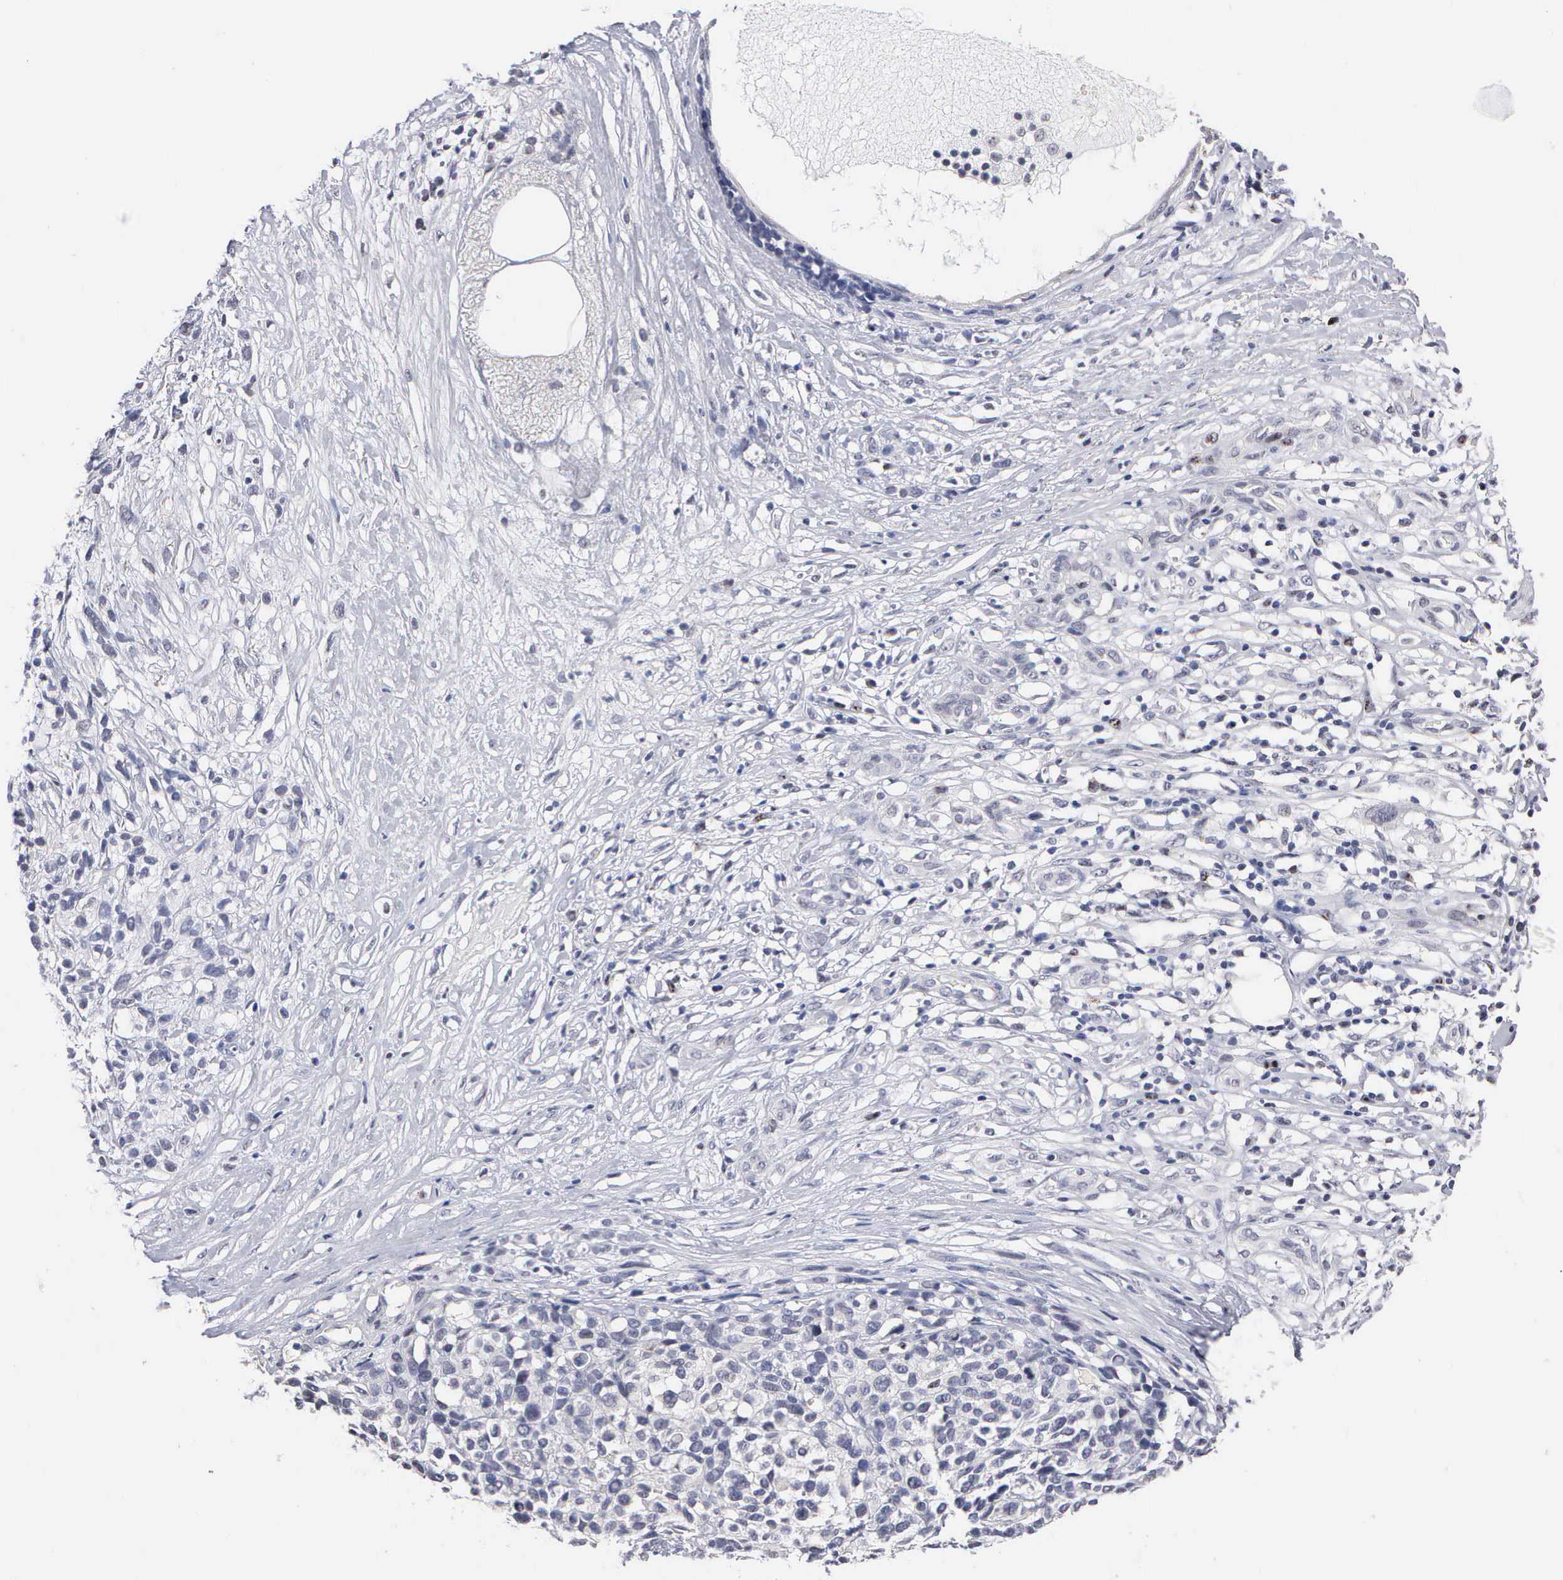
{"staining": {"intensity": "negative", "quantity": "none", "location": "none"}, "tissue": "melanoma", "cell_type": "Tumor cells", "image_type": "cancer", "snomed": [{"axis": "morphology", "description": "Malignant melanoma, NOS"}, {"axis": "topography", "description": "Skin"}], "caption": "IHC histopathology image of neoplastic tissue: melanoma stained with DAB displays no significant protein expression in tumor cells.", "gene": "KDM6A", "patient": {"sex": "female", "age": 85}}